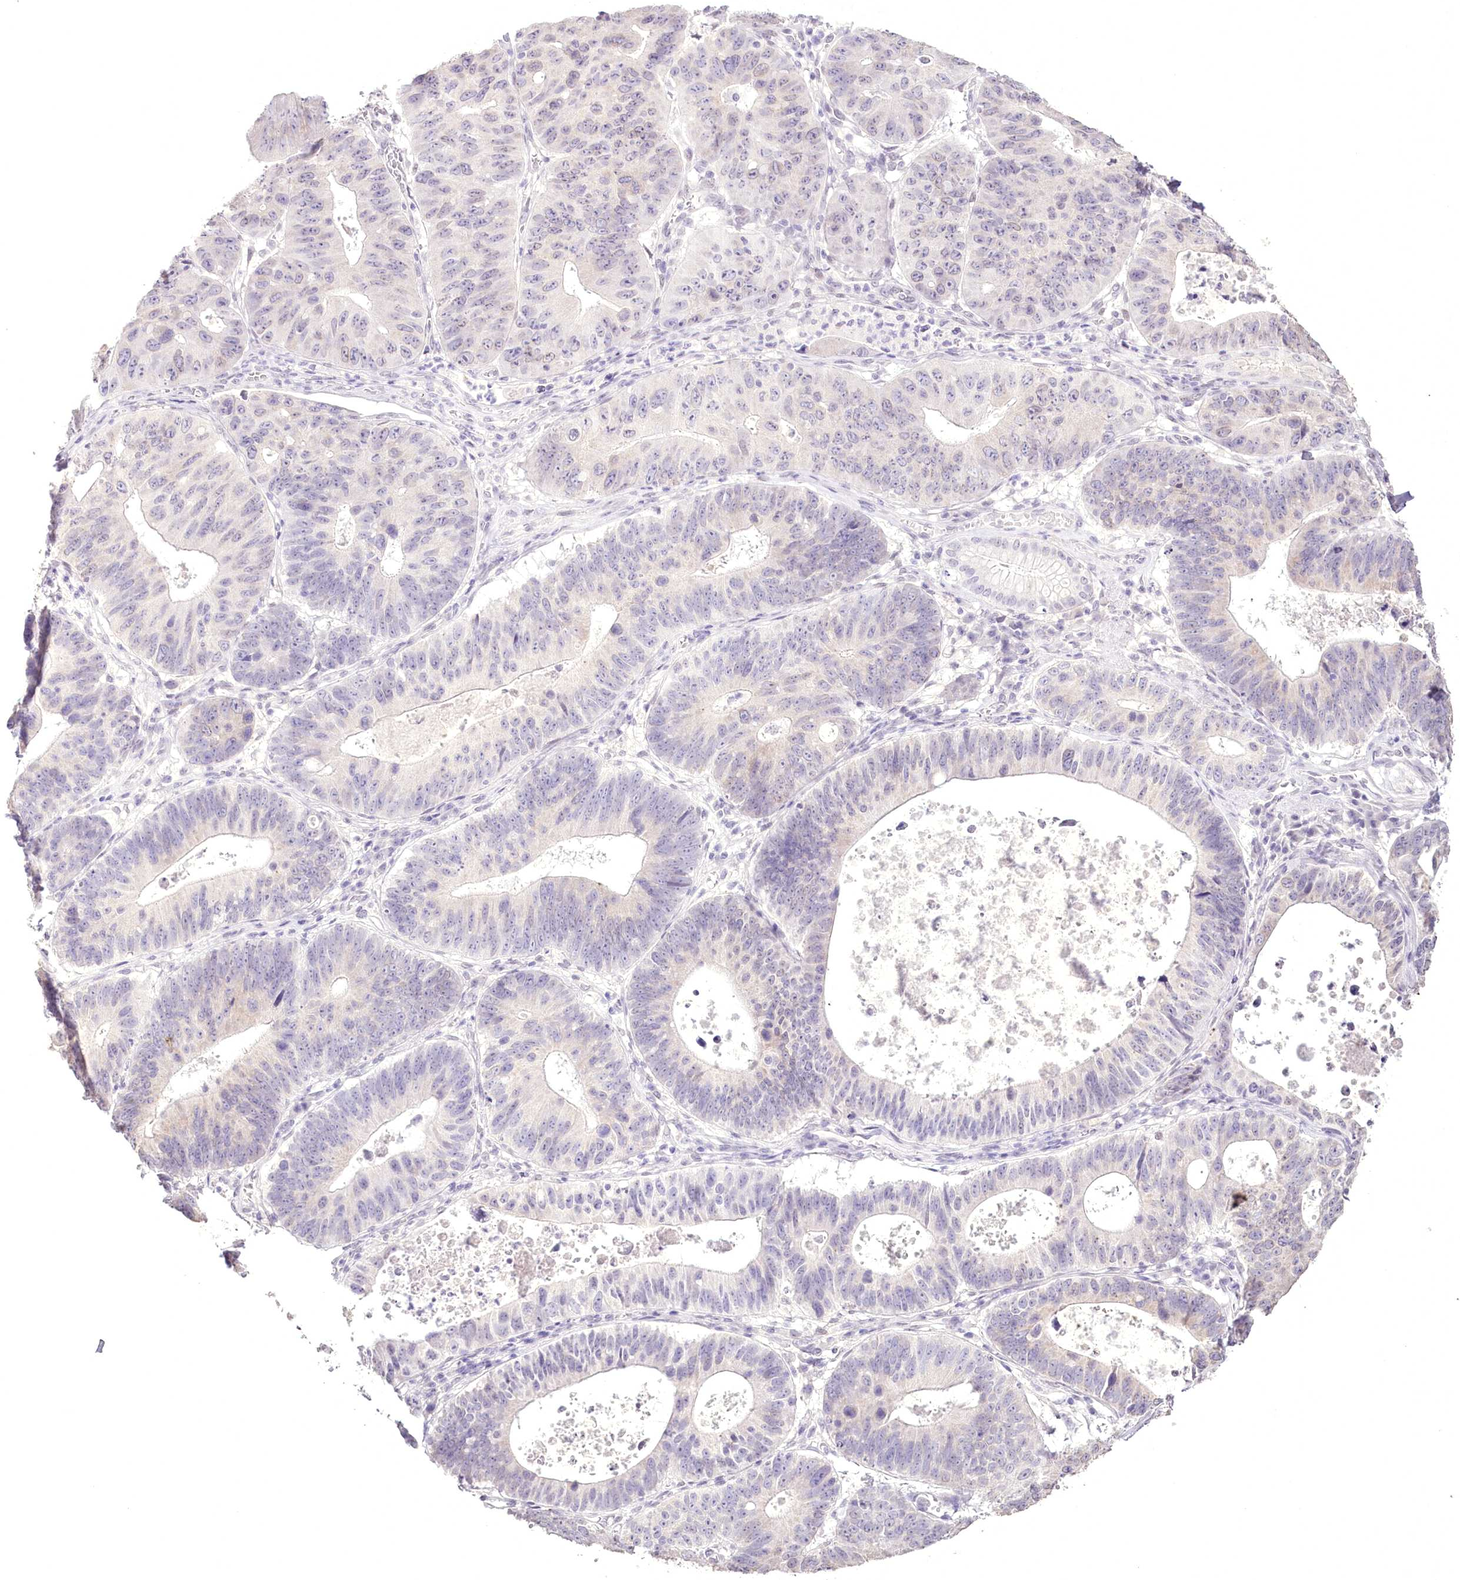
{"staining": {"intensity": "negative", "quantity": "none", "location": "none"}, "tissue": "stomach cancer", "cell_type": "Tumor cells", "image_type": "cancer", "snomed": [{"axis": "morphology", "description": "Adenocarcinoma, NOS"}, {"axis": "topography", "description": "Stomach"}], "caption": "Immunohistochemistry photomicrograph of stomach adenocarcinoma stained for a protein (brown), which reveals no expression in tumor cells. (DAB IHC with hematoxylin counter stain).", "gene": "SLC39A10", "patient": {"sex": "male", "age": 59}}